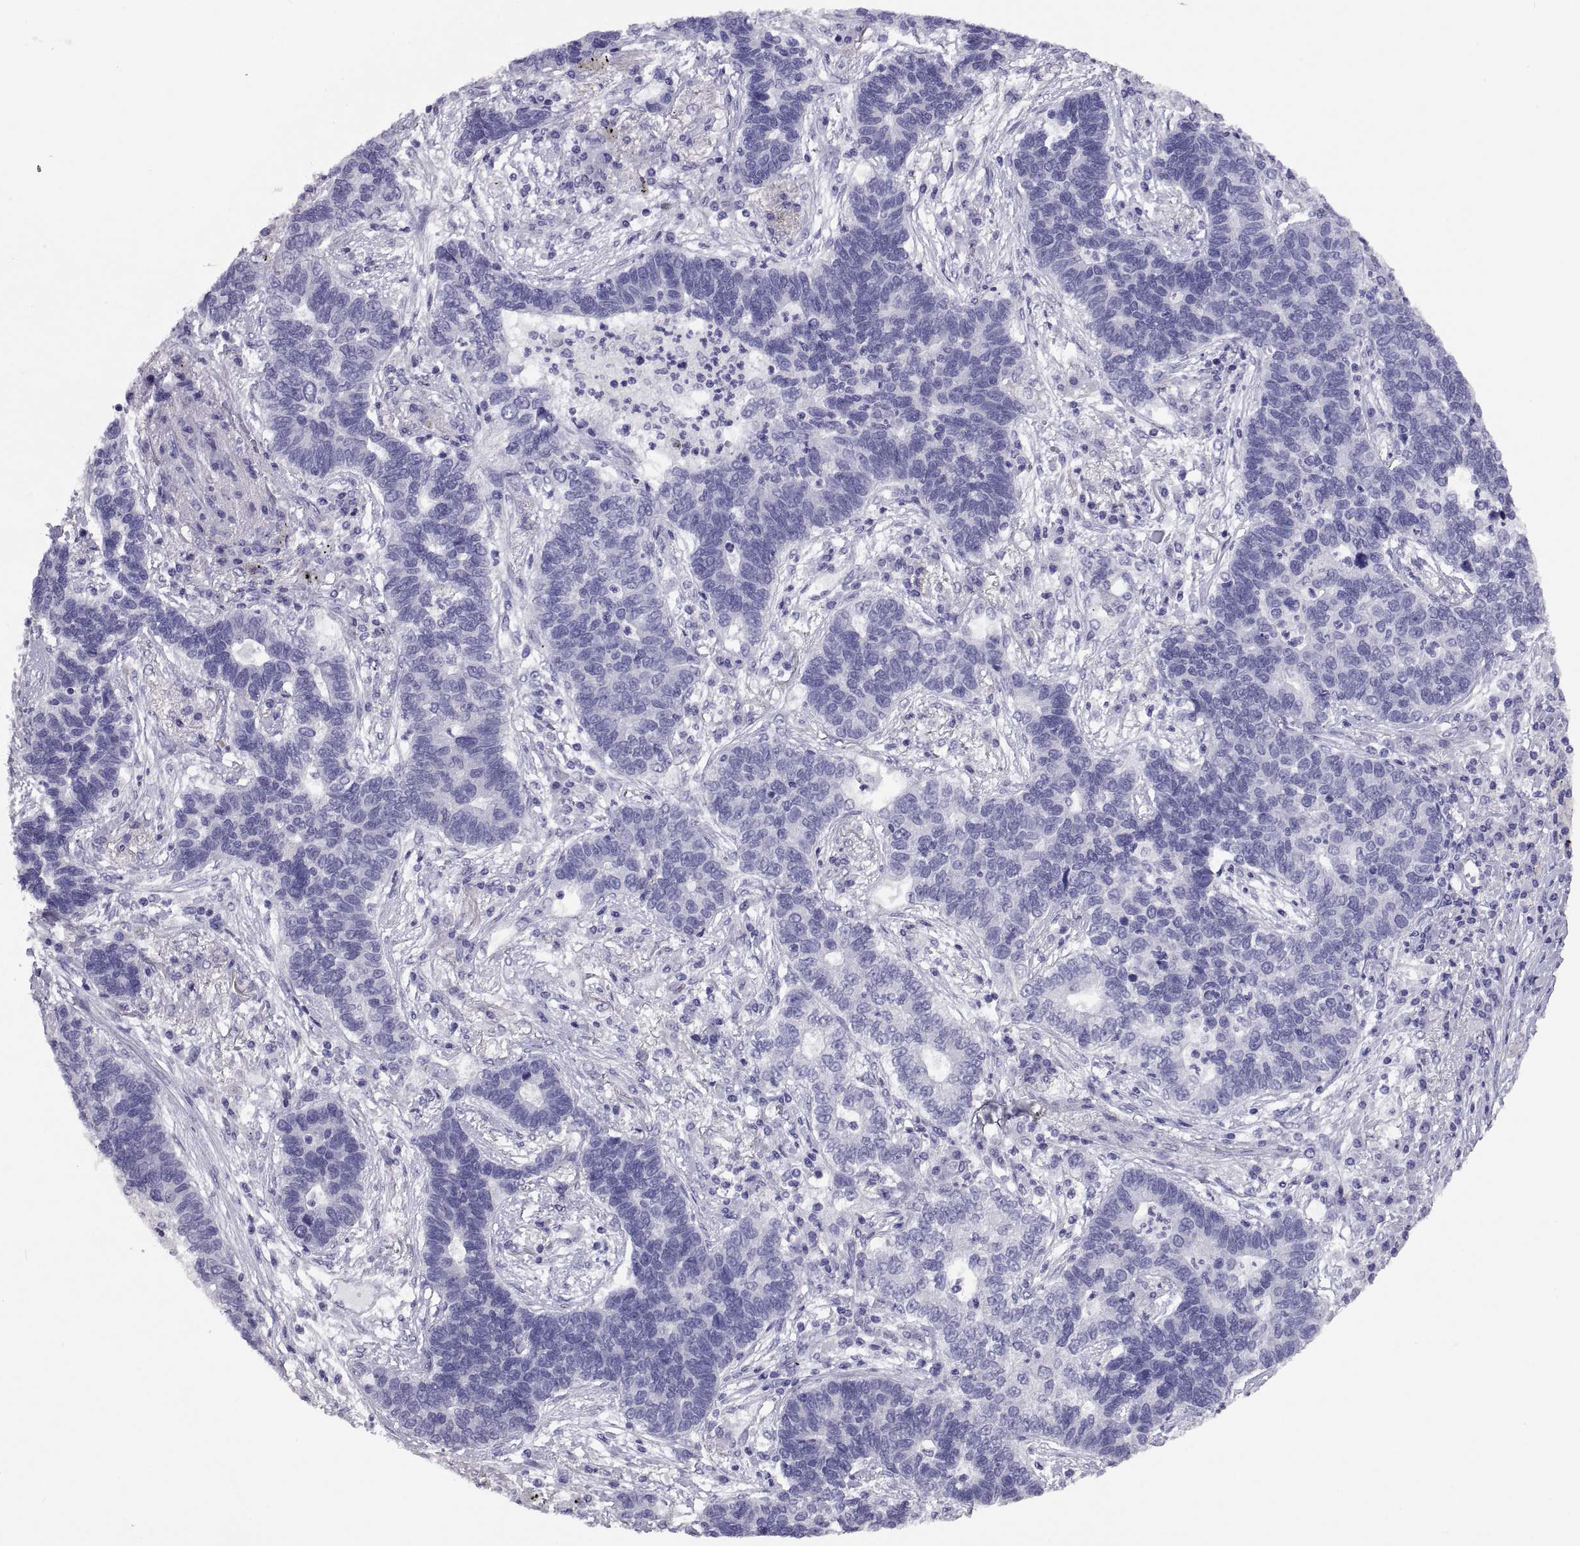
{"staining": {"intensity": "negative", "quantity": "none", "location": "none"}, "tissue": "lung cancer", "cell_type": "Tumor cells", "image_type": "cancer", "snomed": [{"axis": "morphology", "description": "Adenocarcinoma, NOS"}, {"axis": "topography", "description": "Lung"}], "caption": "A high-resolution photomicrograph shows IHC staining of adenocarcinoma (lung), which reveals no significant staining in tumor cells.", "gene": "RGS20", "patient": {"sex": "female", "age": 57}}